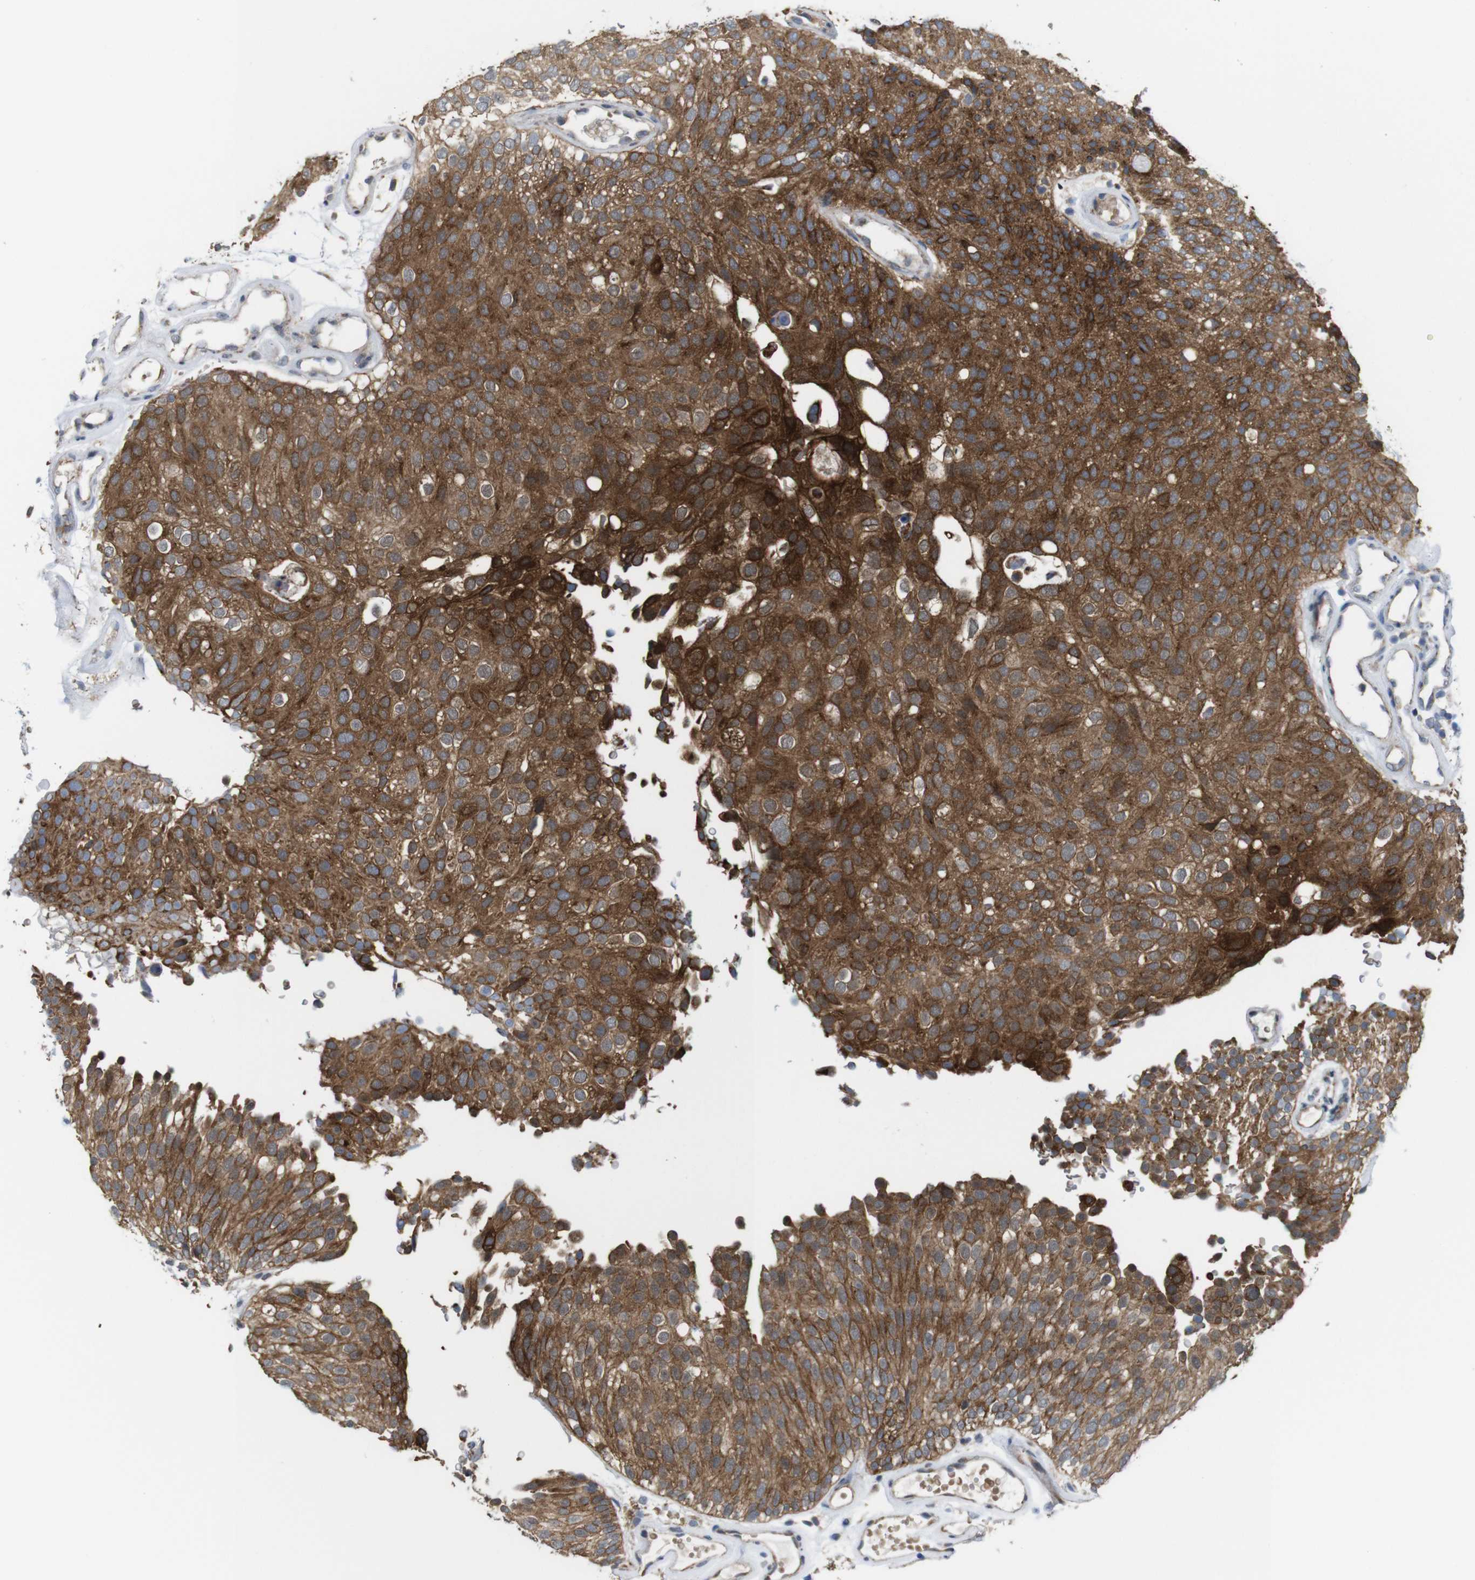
{"staining": {"intensity": "strong", "quantity": "25%-75%", "location": "cytoplasmic/membranous"}, "tissue": "urothelial cancer", "cell_type": "Tumor cells", "image_type": "cancer", "snomed": [{"axis": "morphology", "description": "Urothelial carcinoma, Low grade"}, {"axis": "topography", "description": "Urinary bladder"}], "caption": "Strong cytoplasmic/membranous protein expression is identified in about 25%-75% of tumor cells in low-grade urothelial carcinoma. (DAB = brown stain, brightfield microscopy at high magnification).", "gene": "EFCAB14", "patient": {"sex": "male", "age": 78}}